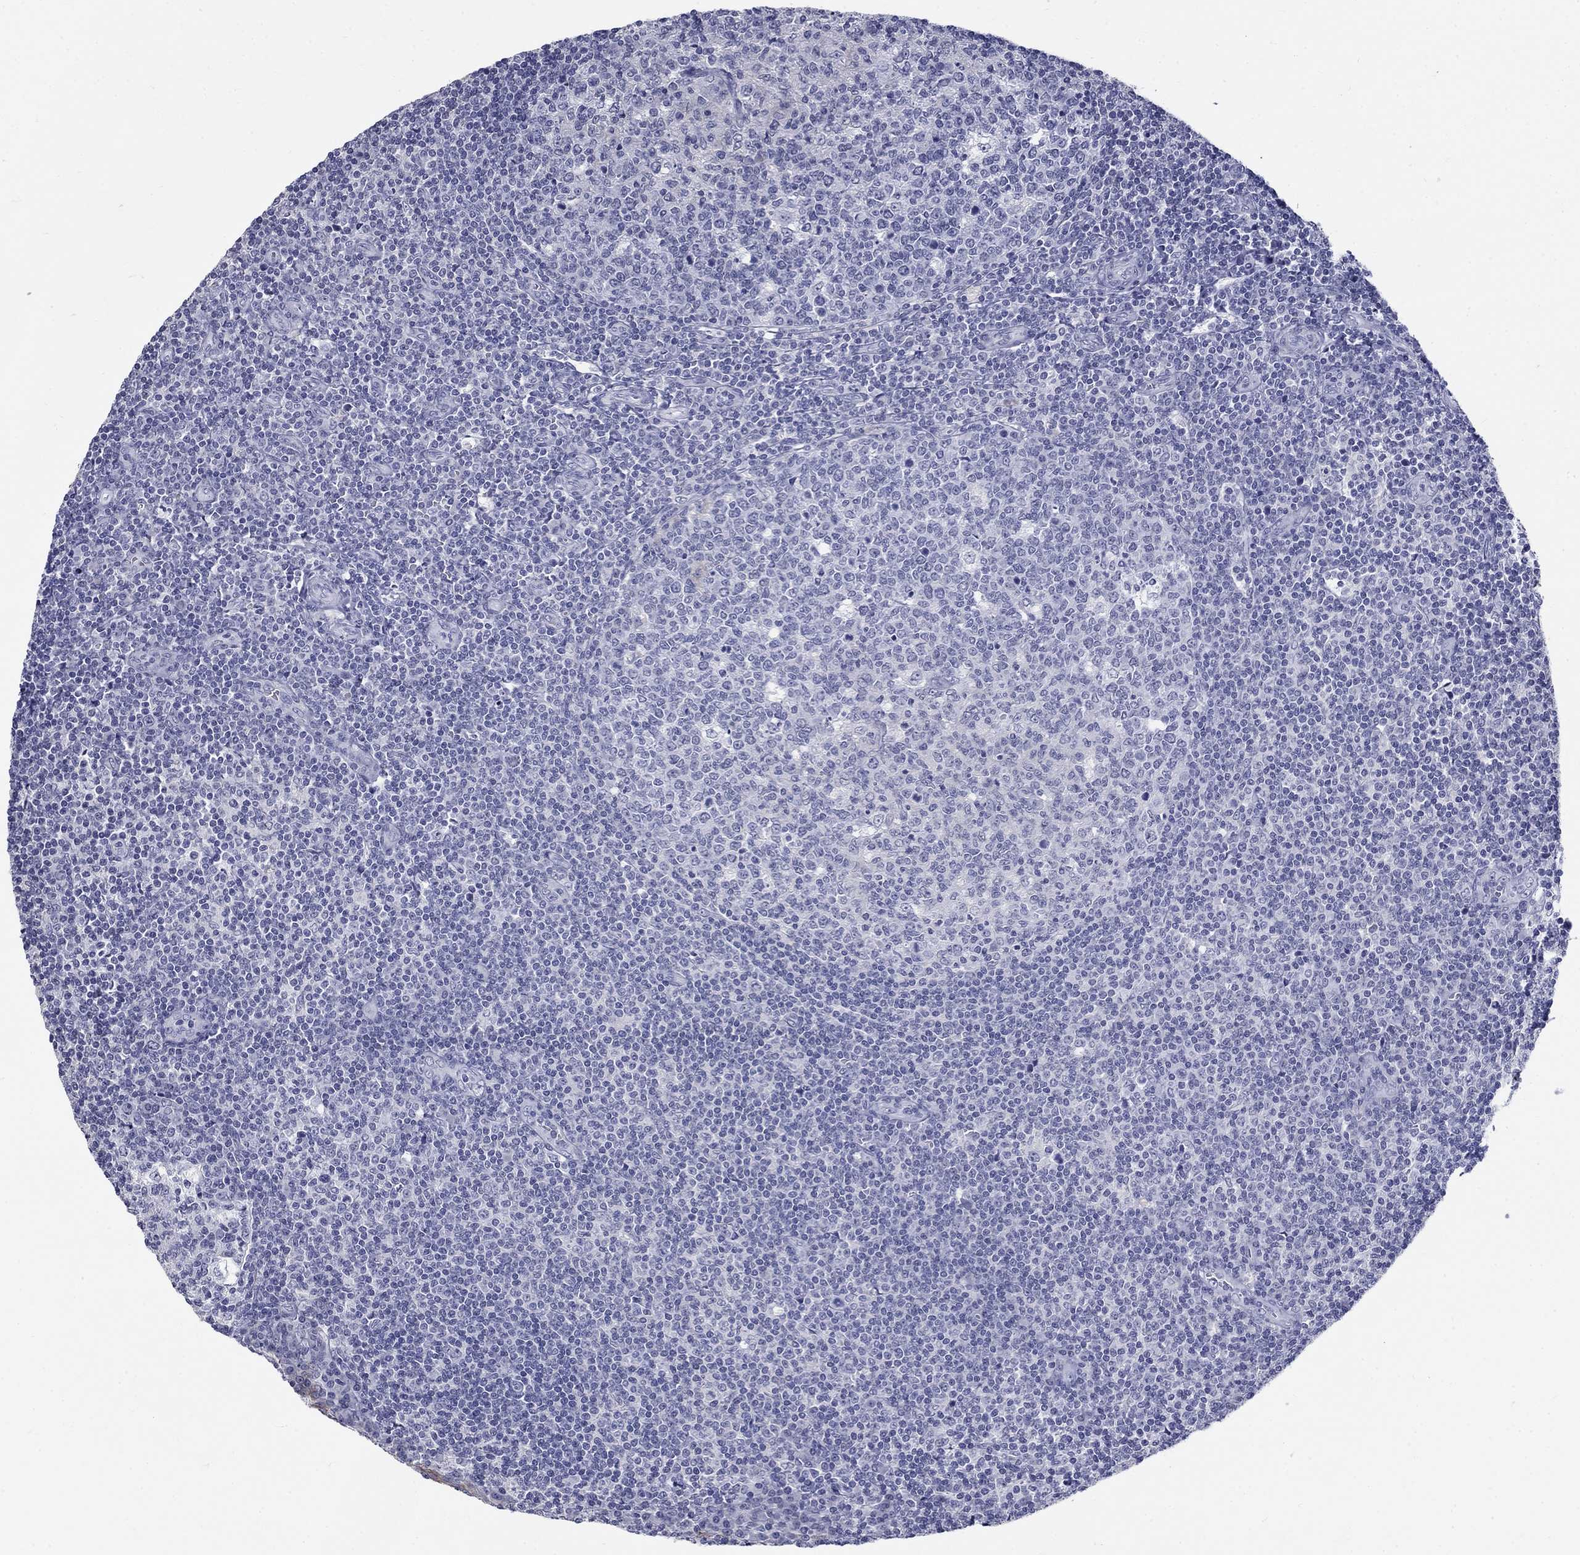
{"staining": {"intensity": "negative", "quantity": "none", "location": "none"}, "tissue": "tonsil", "cell_type": "Germinal center cells", "image_type": "normal", "snomed": [{"axis": "morphology", "description": "Normal tissue, NOS"}, {"axis": "topography", "description": "Tonsil"}], "caption": "This photomicrograph is of benign tonsil stained with immunohistochemistry to label a protein in brown with the nuclei are counter-stained blue. There is no positivity in germinal center cells.", "gene": "C4orf19", "patient": {"sex": "female", "age": 13}}